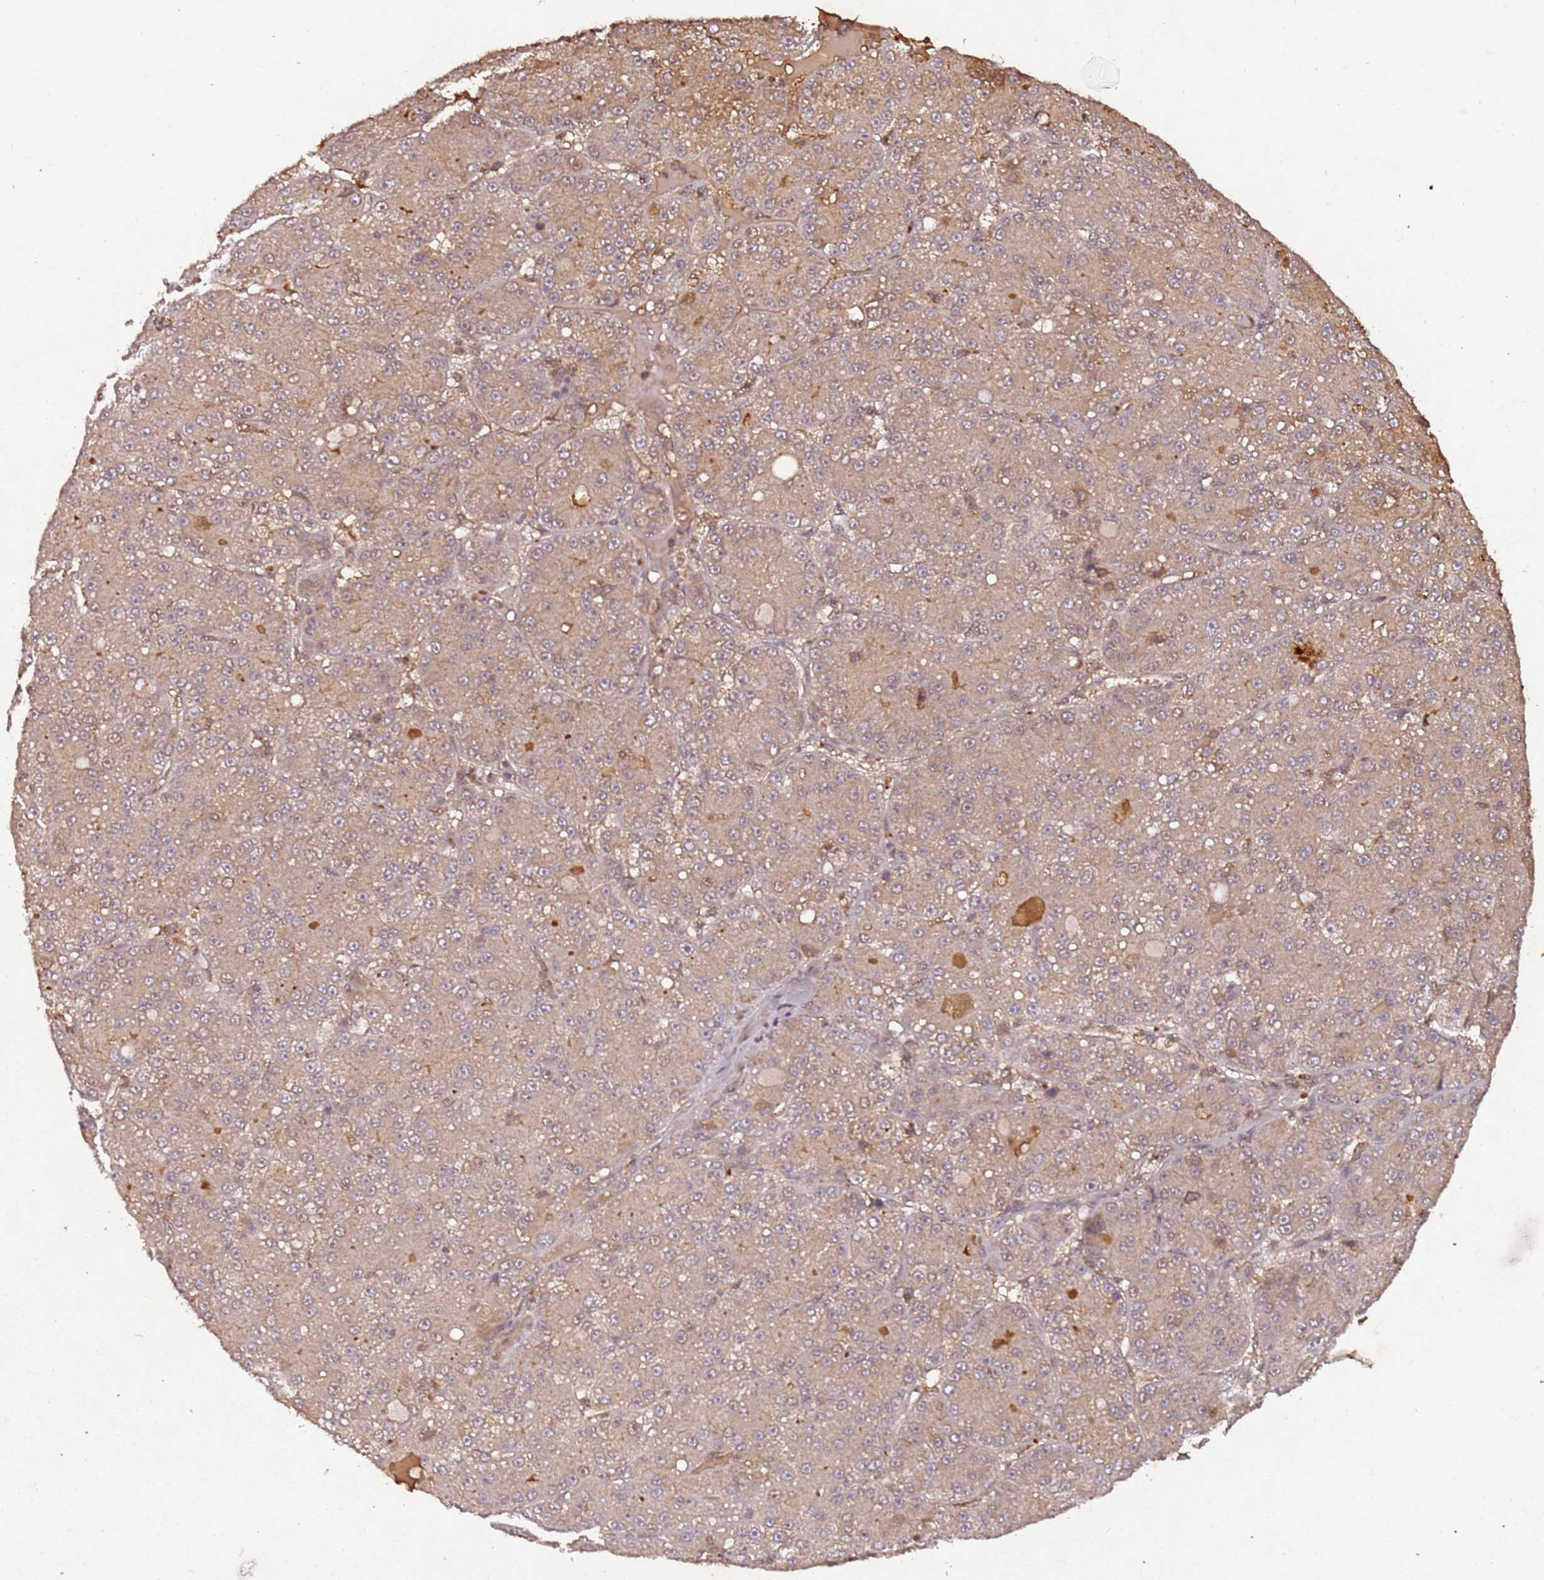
{"staining": {"intensity": "weak", "quantity": ">75%", "location": "cytoplasmic/membranous"}, "tissue": "liver cancer", "cell_type": "Tumor cells", "image_type": "cancer", "snomed": [{"axis": "morphology", "description": "Carcinoma, Hepatocellular, NOS"}, {"axis": "topography", "description": "Liver"}], "caption": "Liver hepatocellular carcinoma was stained to show a protein in brown. There is low levels of weak cytoplasmic/membranous staining in about >75% of tumor cells.", "gene": "COL1A2", "patient": {"sex": "male", "age": 67}}